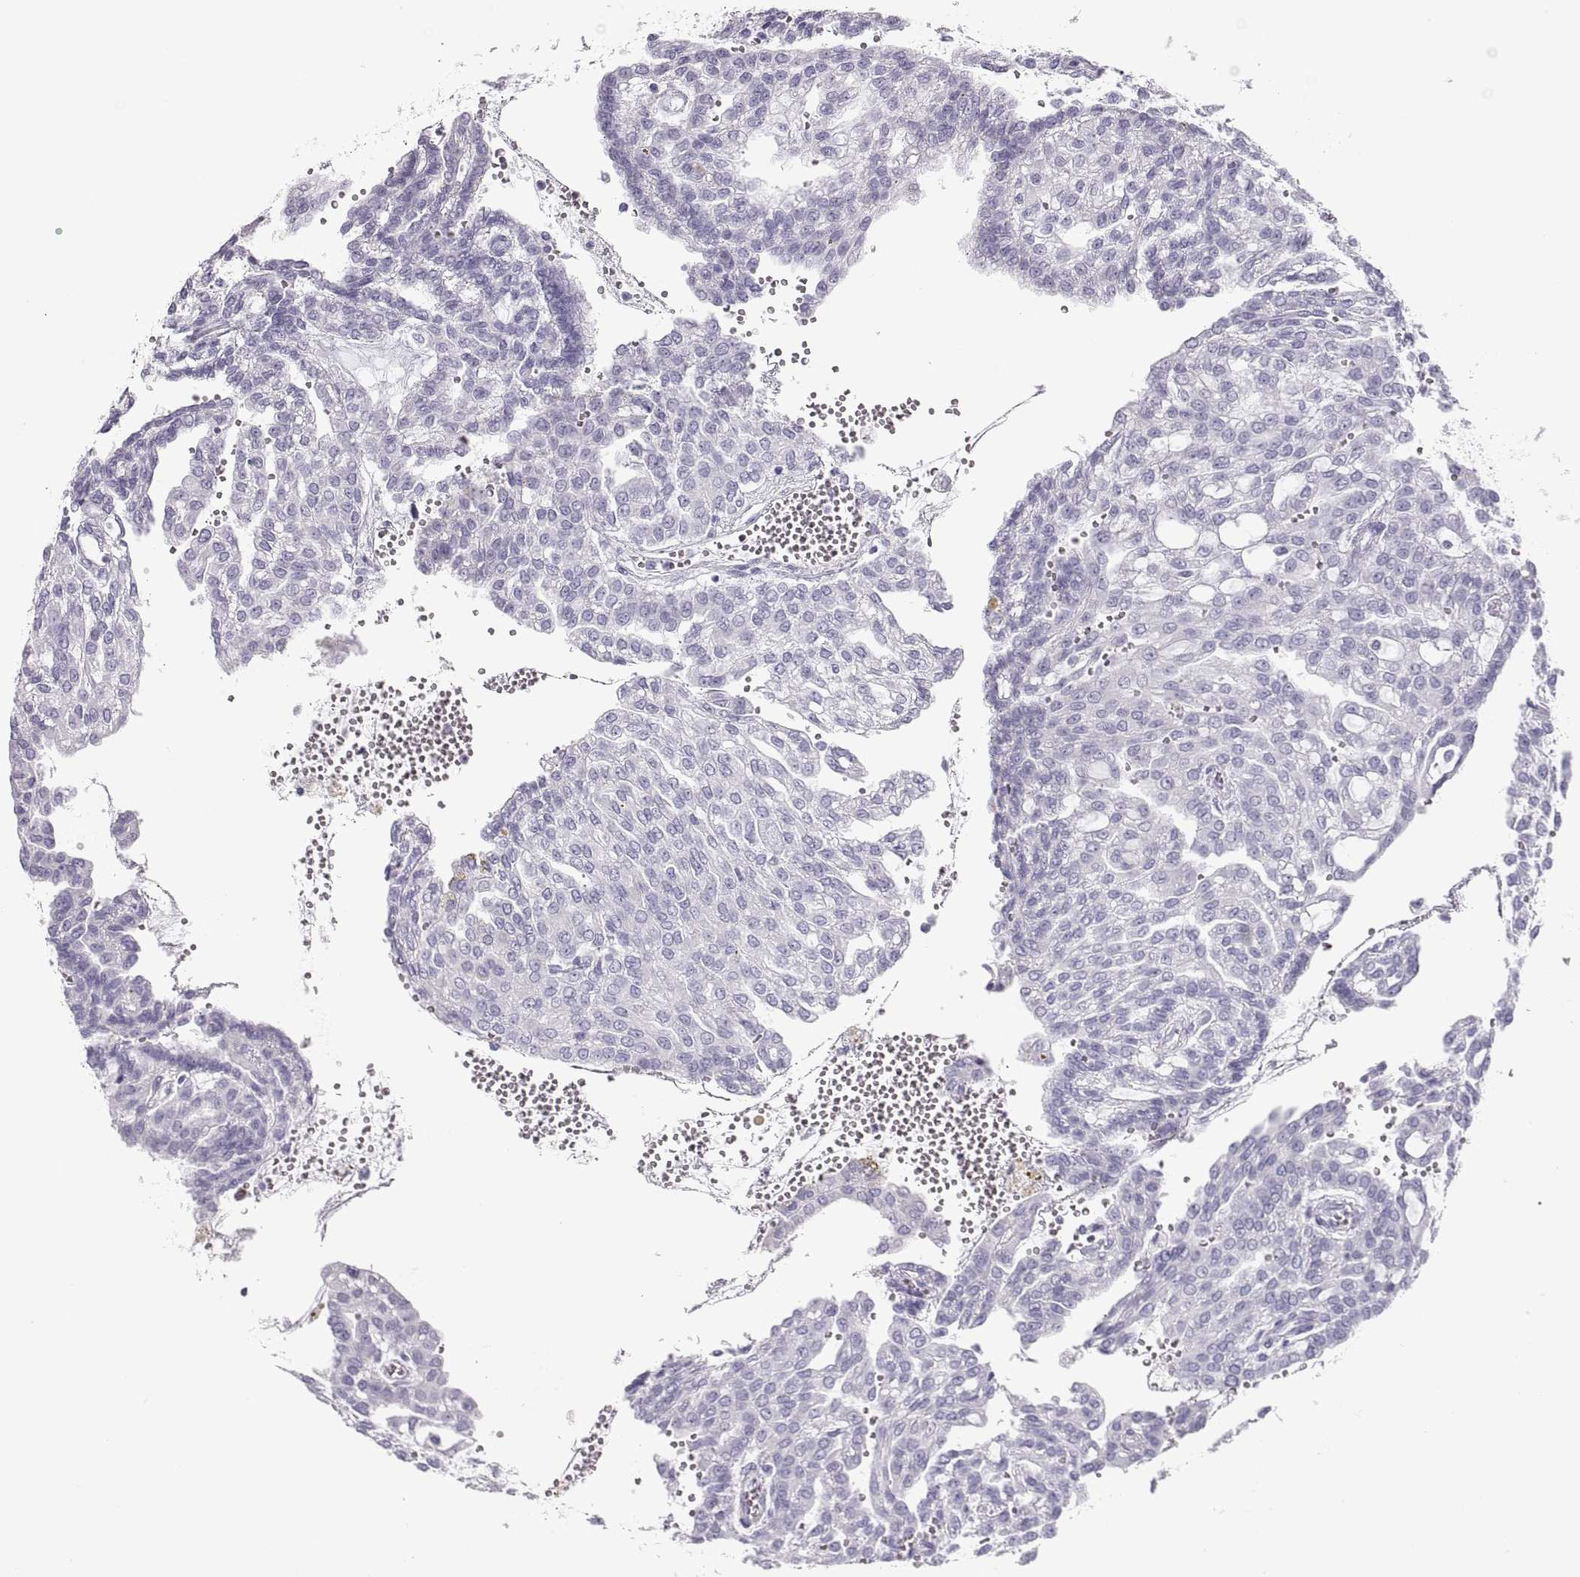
{"staining": {"intensity": "negative", "quantity": "none", "location": "none"}, "tissue": "renal cancer", "cell_type": "Tumor cells", "image_type": "cancer", "snomed": [{"axis": "morphology", "description": "Adenocarcinoma, NOS"}, {"axis": "topography", "description": "Kidney"}], "caption": "This is an IHC image of renal adenocarcinoma. There is no staining in tumor cells.", "gene": "SEMG1", "patient": {"sex": "male", "age": 63}}